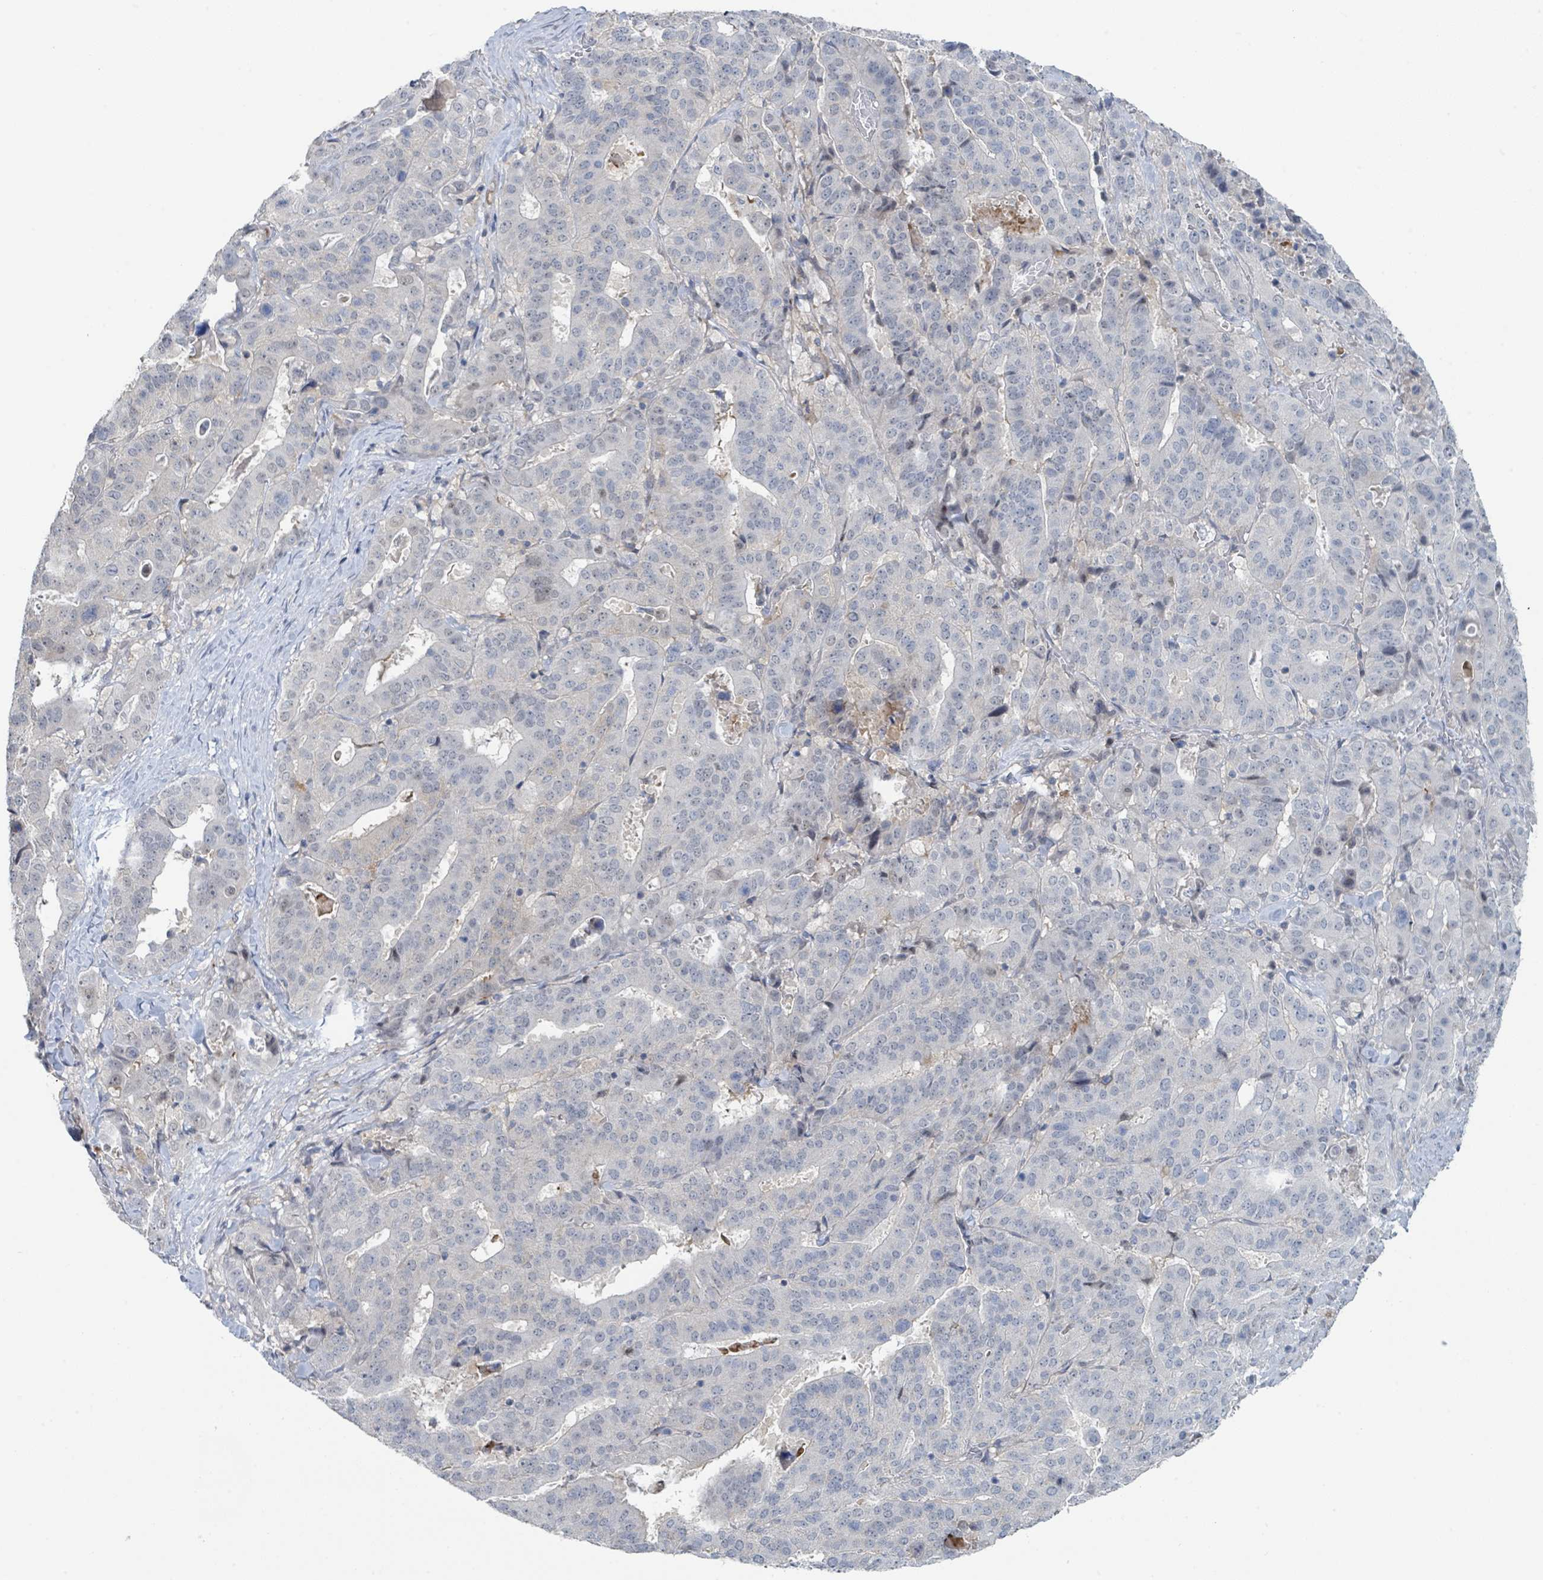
{"staining": {"intensity": "negative", "quantity": "none", "location": "none"}, "tissue": "stomach cancer", "cell_type": "Tumor cells", "image_type": "cancer", "snomed": [{"axis": "morphology", "description": "Adenocarcinoma, NOS"}, {"axis": "topography", "description": "Stomach"}], "caption": "Immunohistochemistry of human stomach adenocarcinoma exhibits no expression in tumor cells.", "gene": "ANKRD55", "patient": {"sex": "male", "age": 48}}